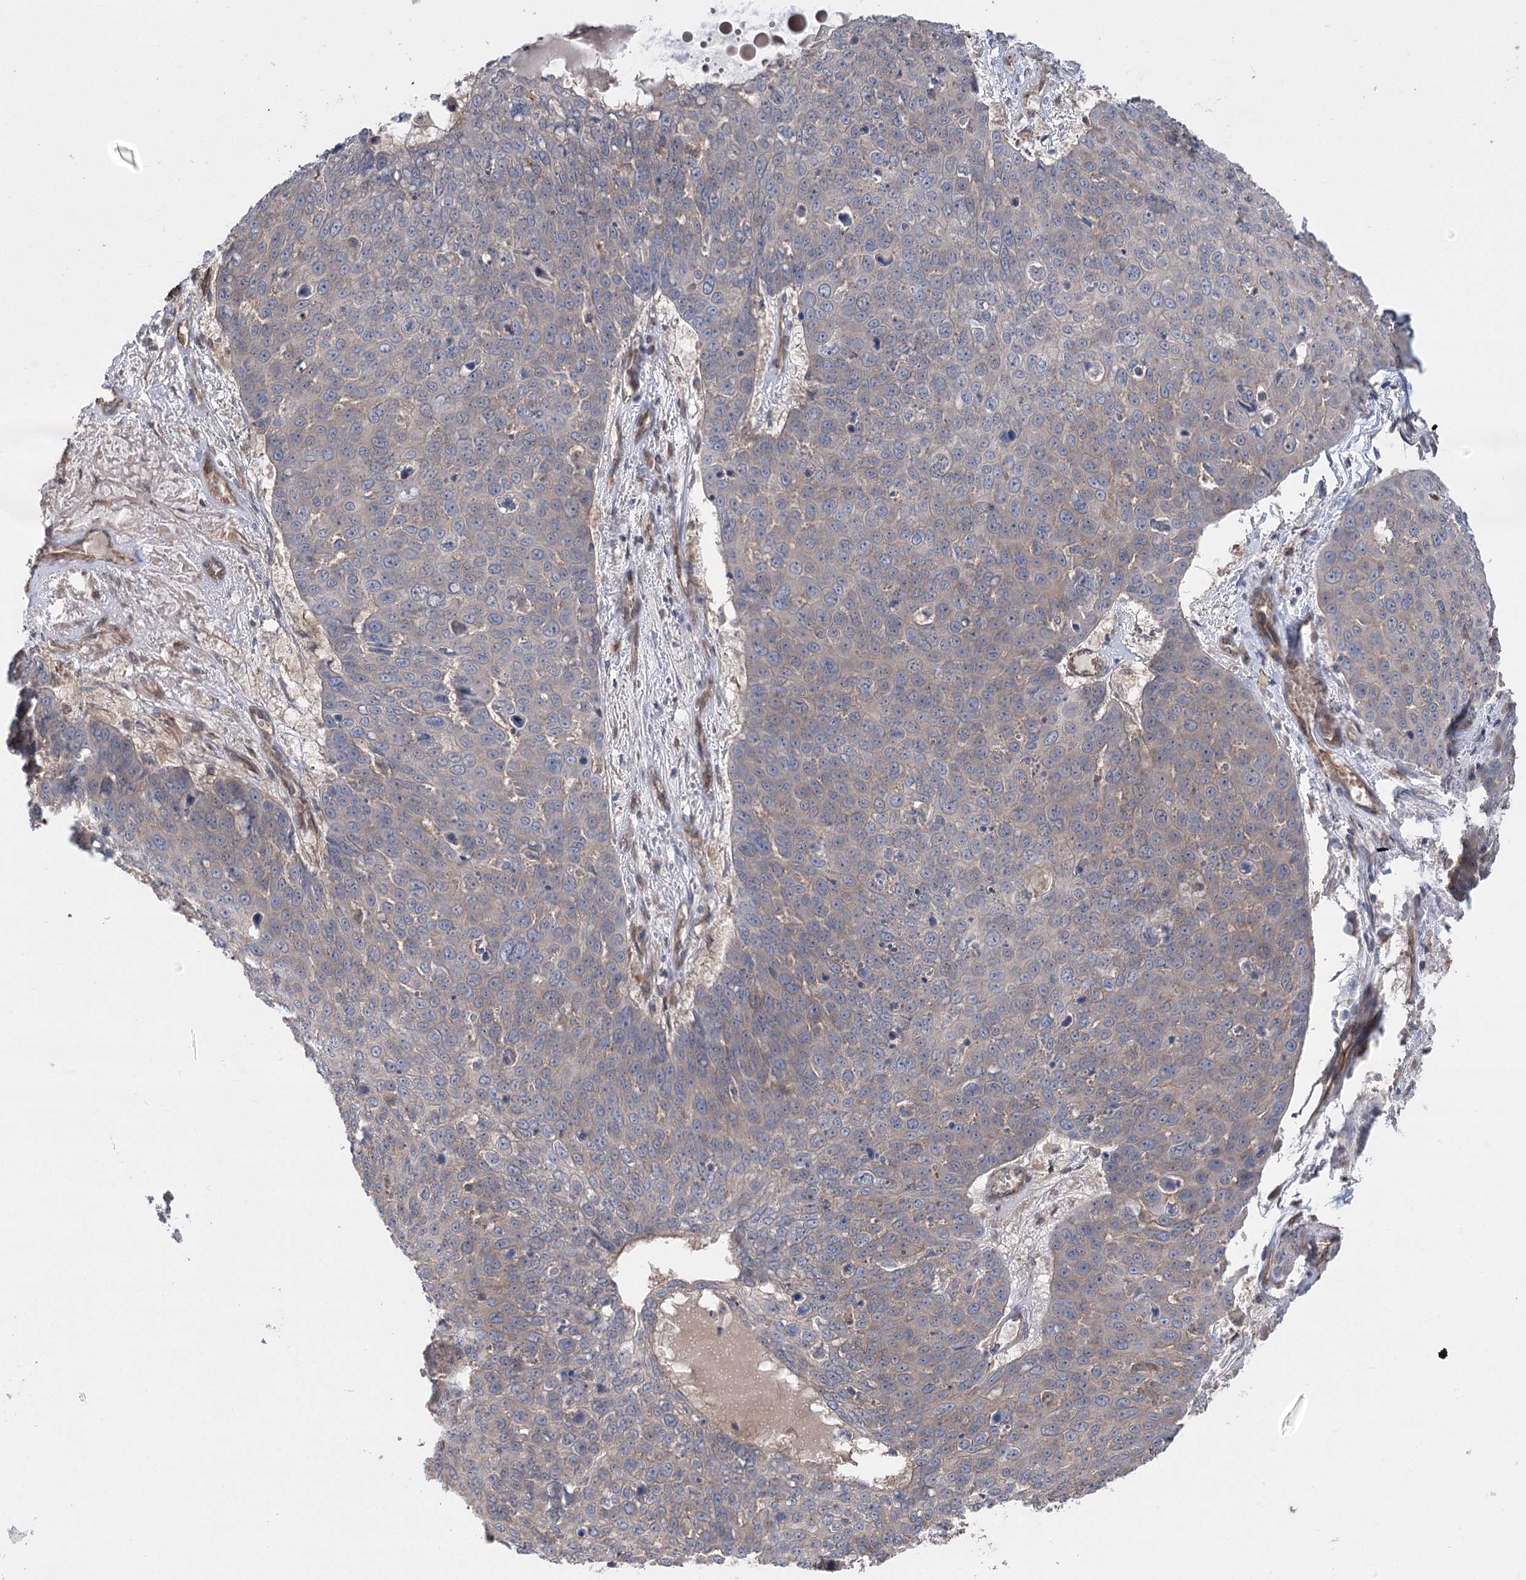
{"staining": {"intensity": "negative", "quantity": "none", "location": "none"}, "tissue": "skin cancer", "cell_type": "Tumor cells", "image_type": "cancer", "snomed": [{"axis": "morphology", "description": "Squamous cell carcinoma, NOS"}, {"axis": "topography", "description": "Skin"}], "caption": "High magnification brightfield microscopy of skin cancer (squamous cell carcinoma) stained with DAB (brown) and counterstained with hematoxylin (blue): tumor cells show no significant positivity.", "gene": "RWDD4", "patient": {"sex": "male", "age": 71}}